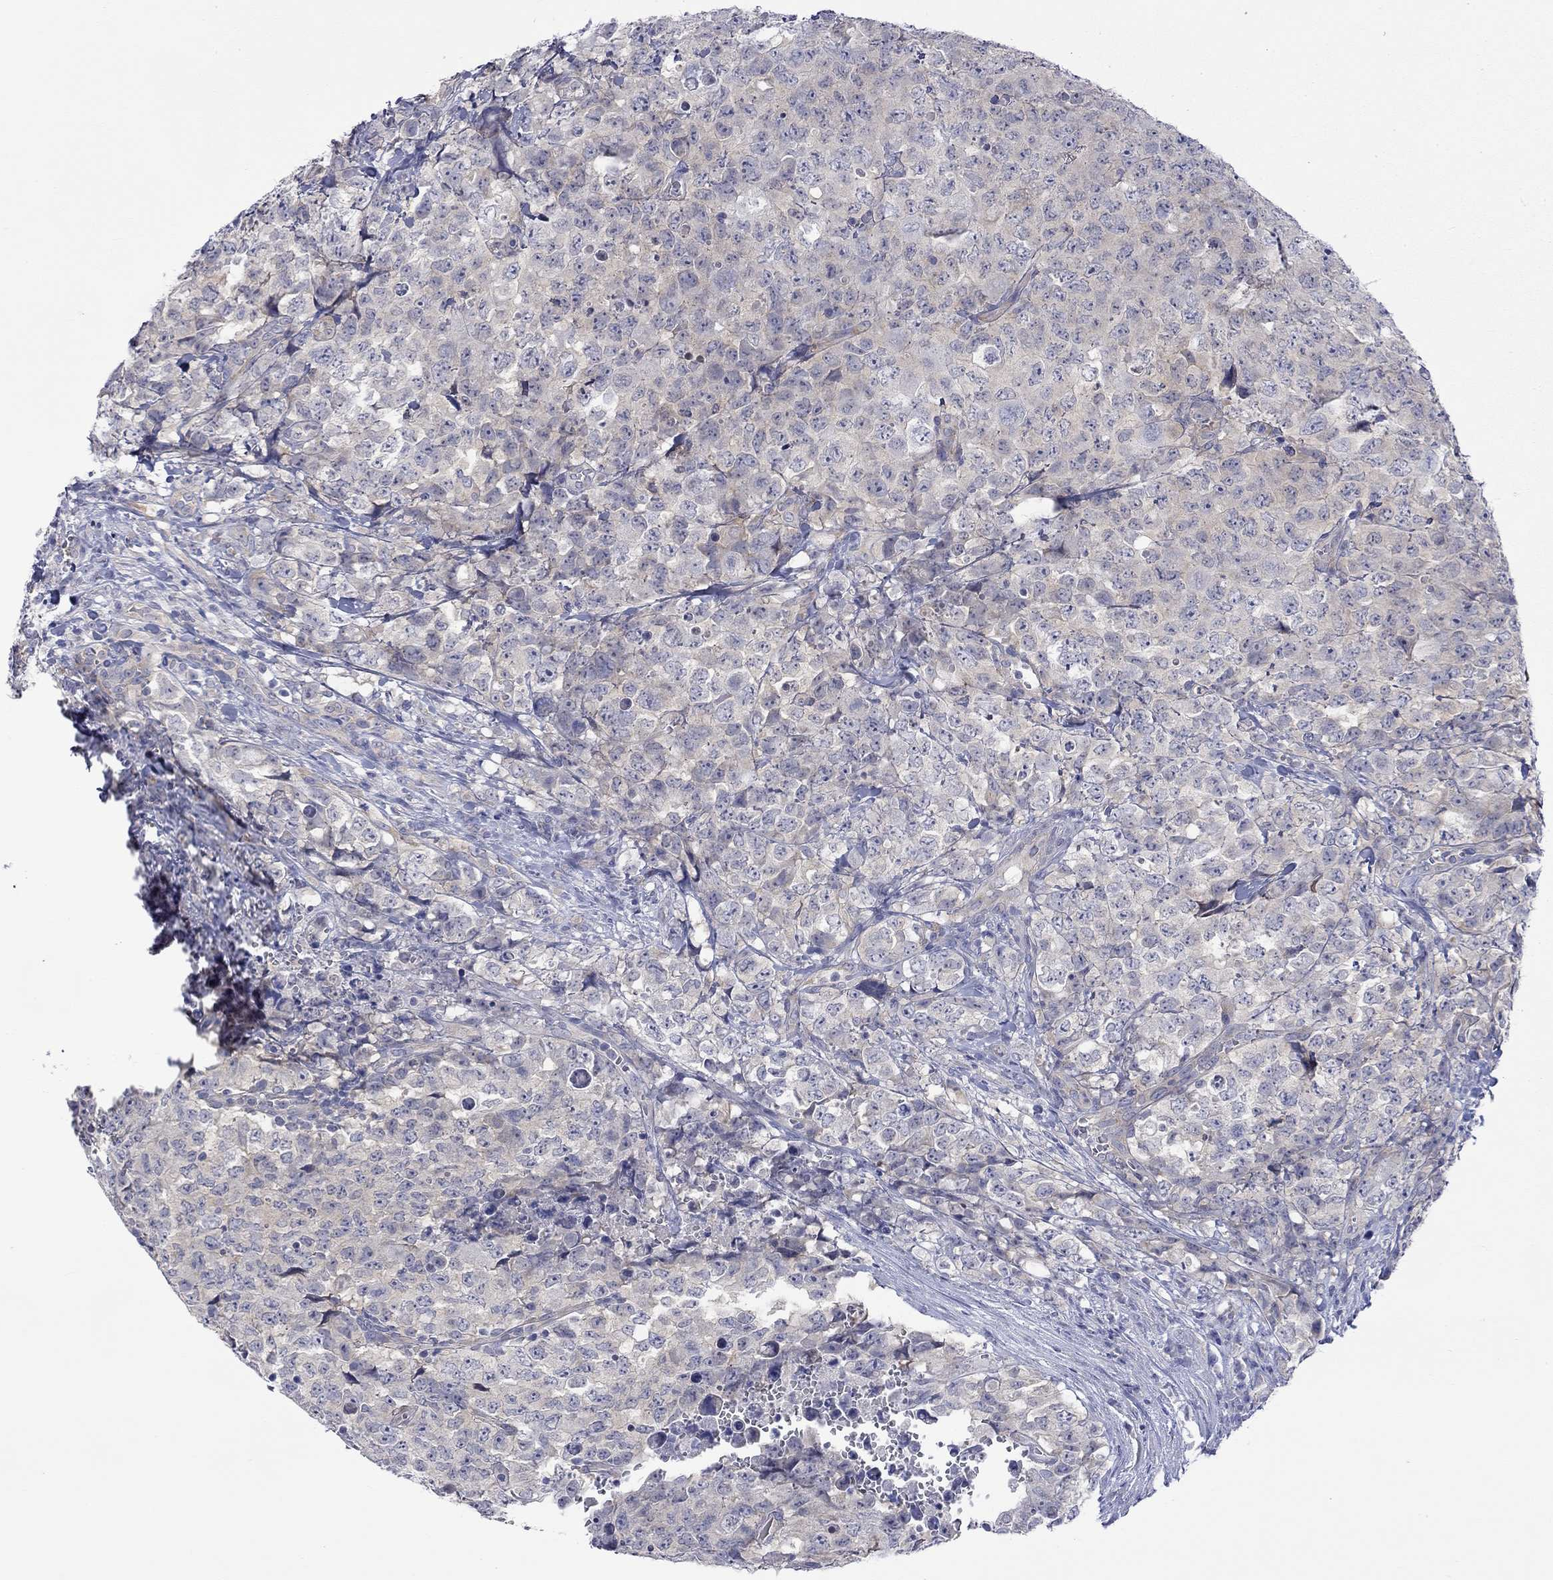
{"staining": {"intensity": "negative", "quantity": "none", "location": "none"}, "tissue": "testis cancer", "cell_type": "Tumor cells", "image_type": "cancer", "snomed": [{"axis": "morphology", "description": "Carcinoma, Embryonal, NOS"}, {"axis": "topography", "description": "Testis"}], "caption": "A high-resolution photomicrograph shows immunohistochemistry (IHC) staining of testis embryonal carcinoma, which displays no significant expression in tumor cells.", "gene": "CERS1", "patient": {"sex": "male", "age": 23}}